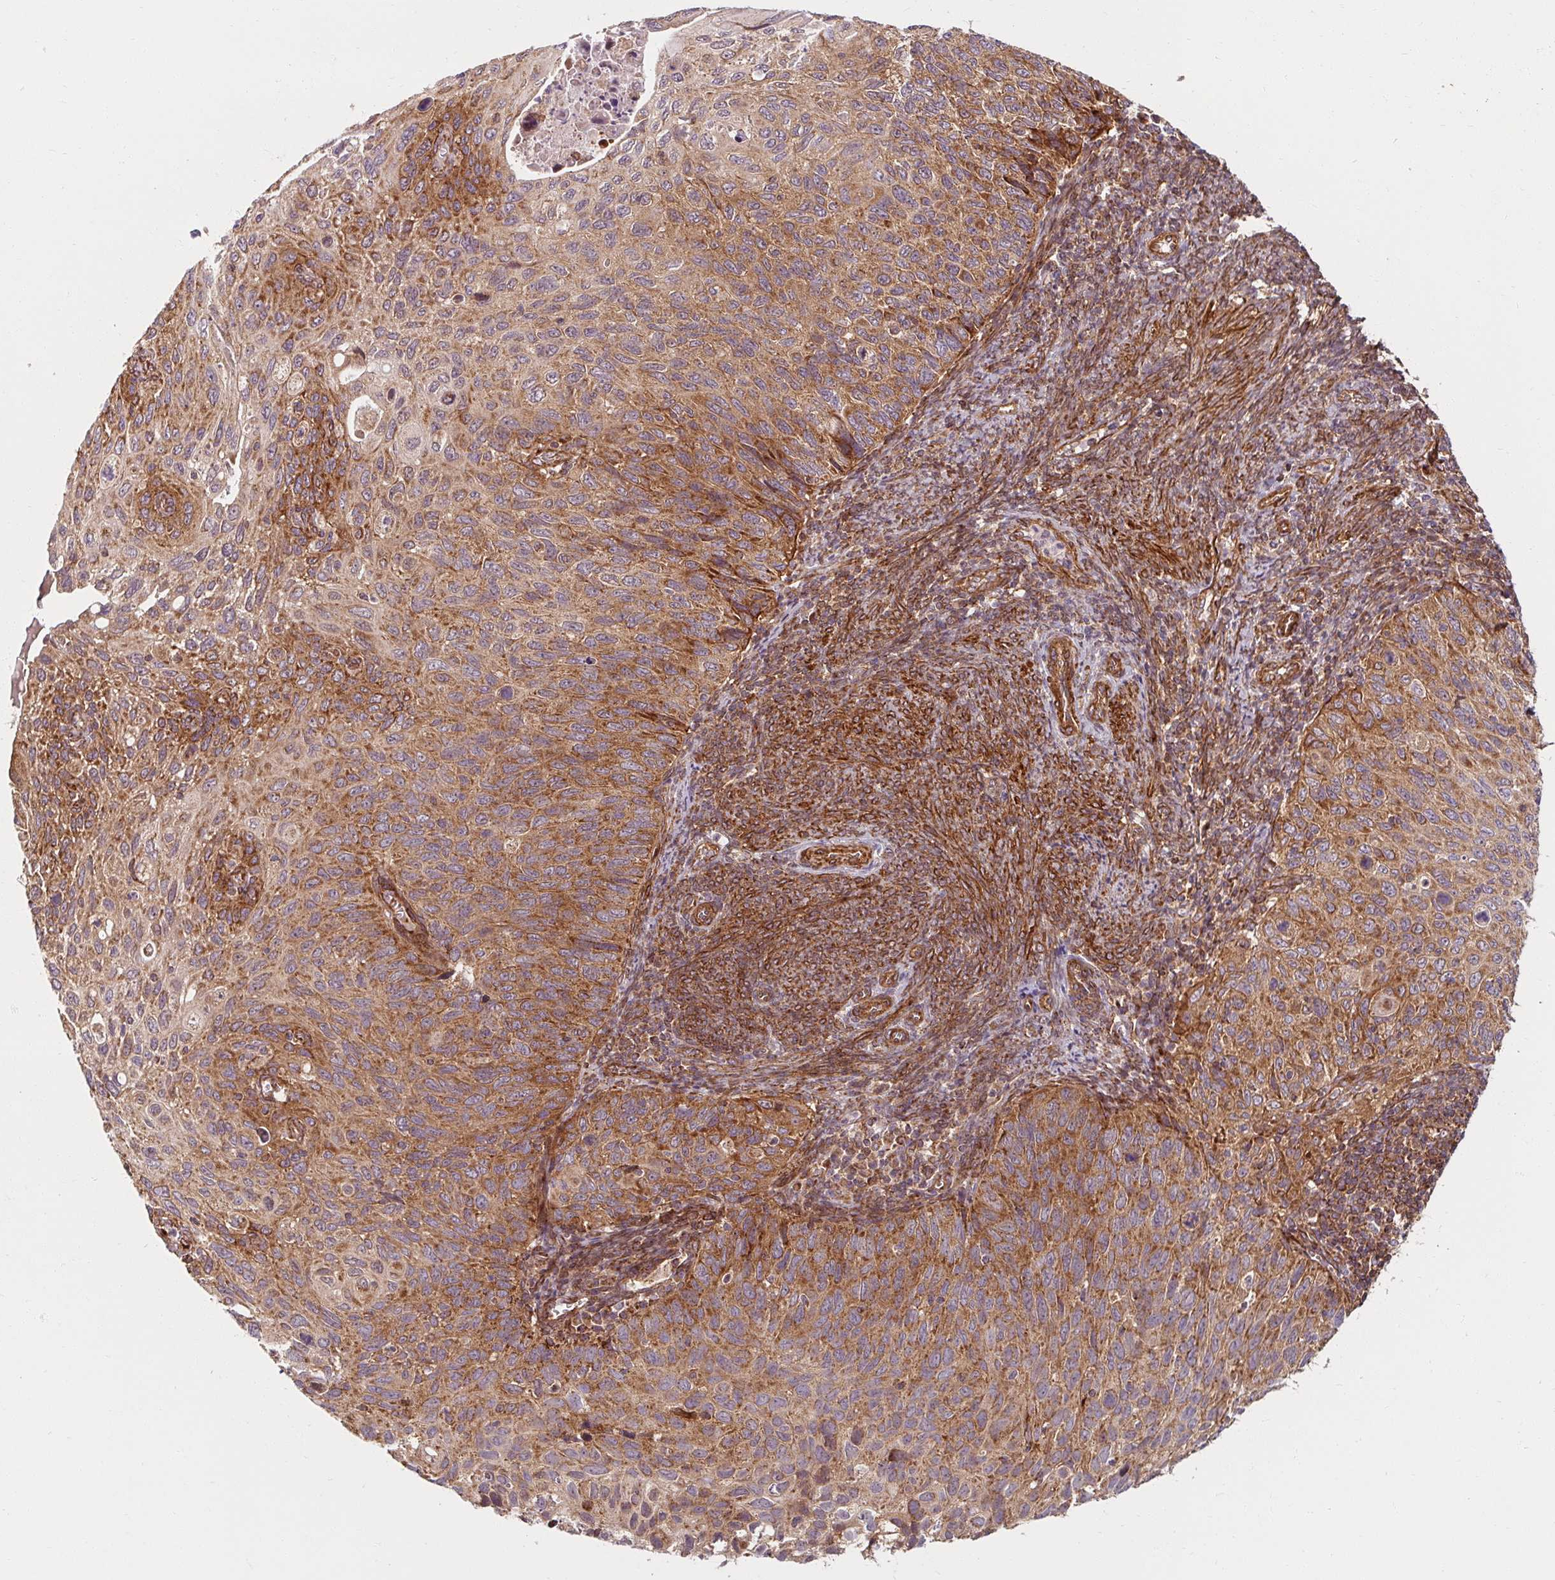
{"staining": {"intensity": "moderate", "quantity": ">75%", "location": "cytoplasmic/membranous"}, "tissue": "cervical cancer", "cell_type": "Tumor cells", "image_type": "cancer", "snomed": [{"axis": "morphology", "description": "Squamous cell carcinoma, NOS"}, {"axis": "topography", "description": "Cervix"}], "caption": "Moderate cytoplasmic/membranous expression for a protein is identified in approximately >75% of tumor cells of cervical cancer using IHC.", "gene": "BTF3", "patient": {"sex": "female", "age": 70}}